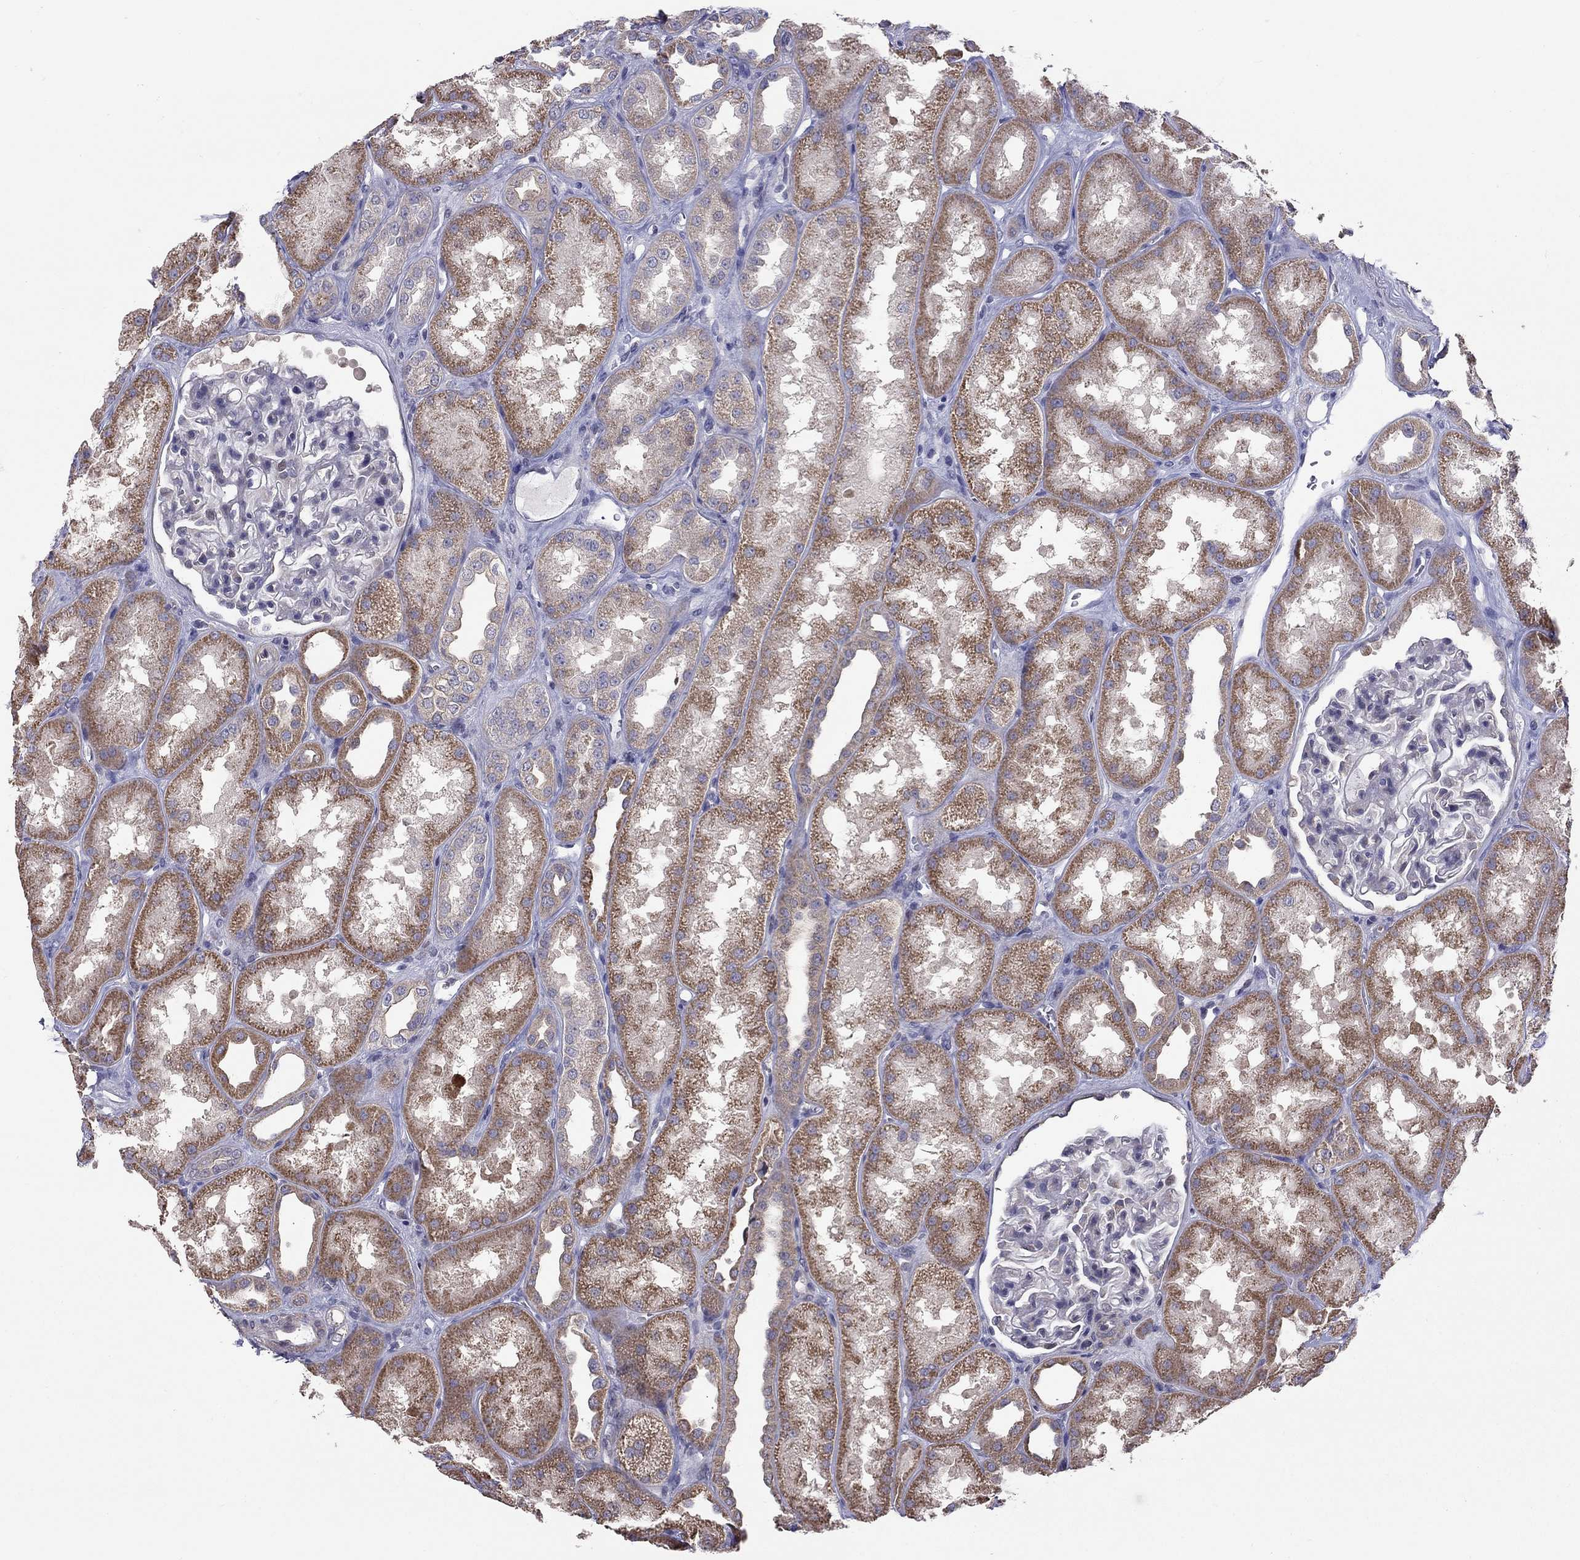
{"staining": {"intensity": "negative", "quantity": "none", "location": "none"}, "tissue": "kidney", "cell_type": "Cells in glomeruli", "image_type": "normal", "snomed": [{"axis": "morphology", "description": "Normal tissue, NOS"}, {"axis": "topography", "description": "Kidney"}], "caption": "Immunohistochemistry (IHC) image of benign kidney: kidney stained with DAB (3,3'-diaminobenzidine) displays no significant protein expression in cells in glomeruli.", "gene": "SYTL2", "patient": {"sex": "male", "age": 61}}